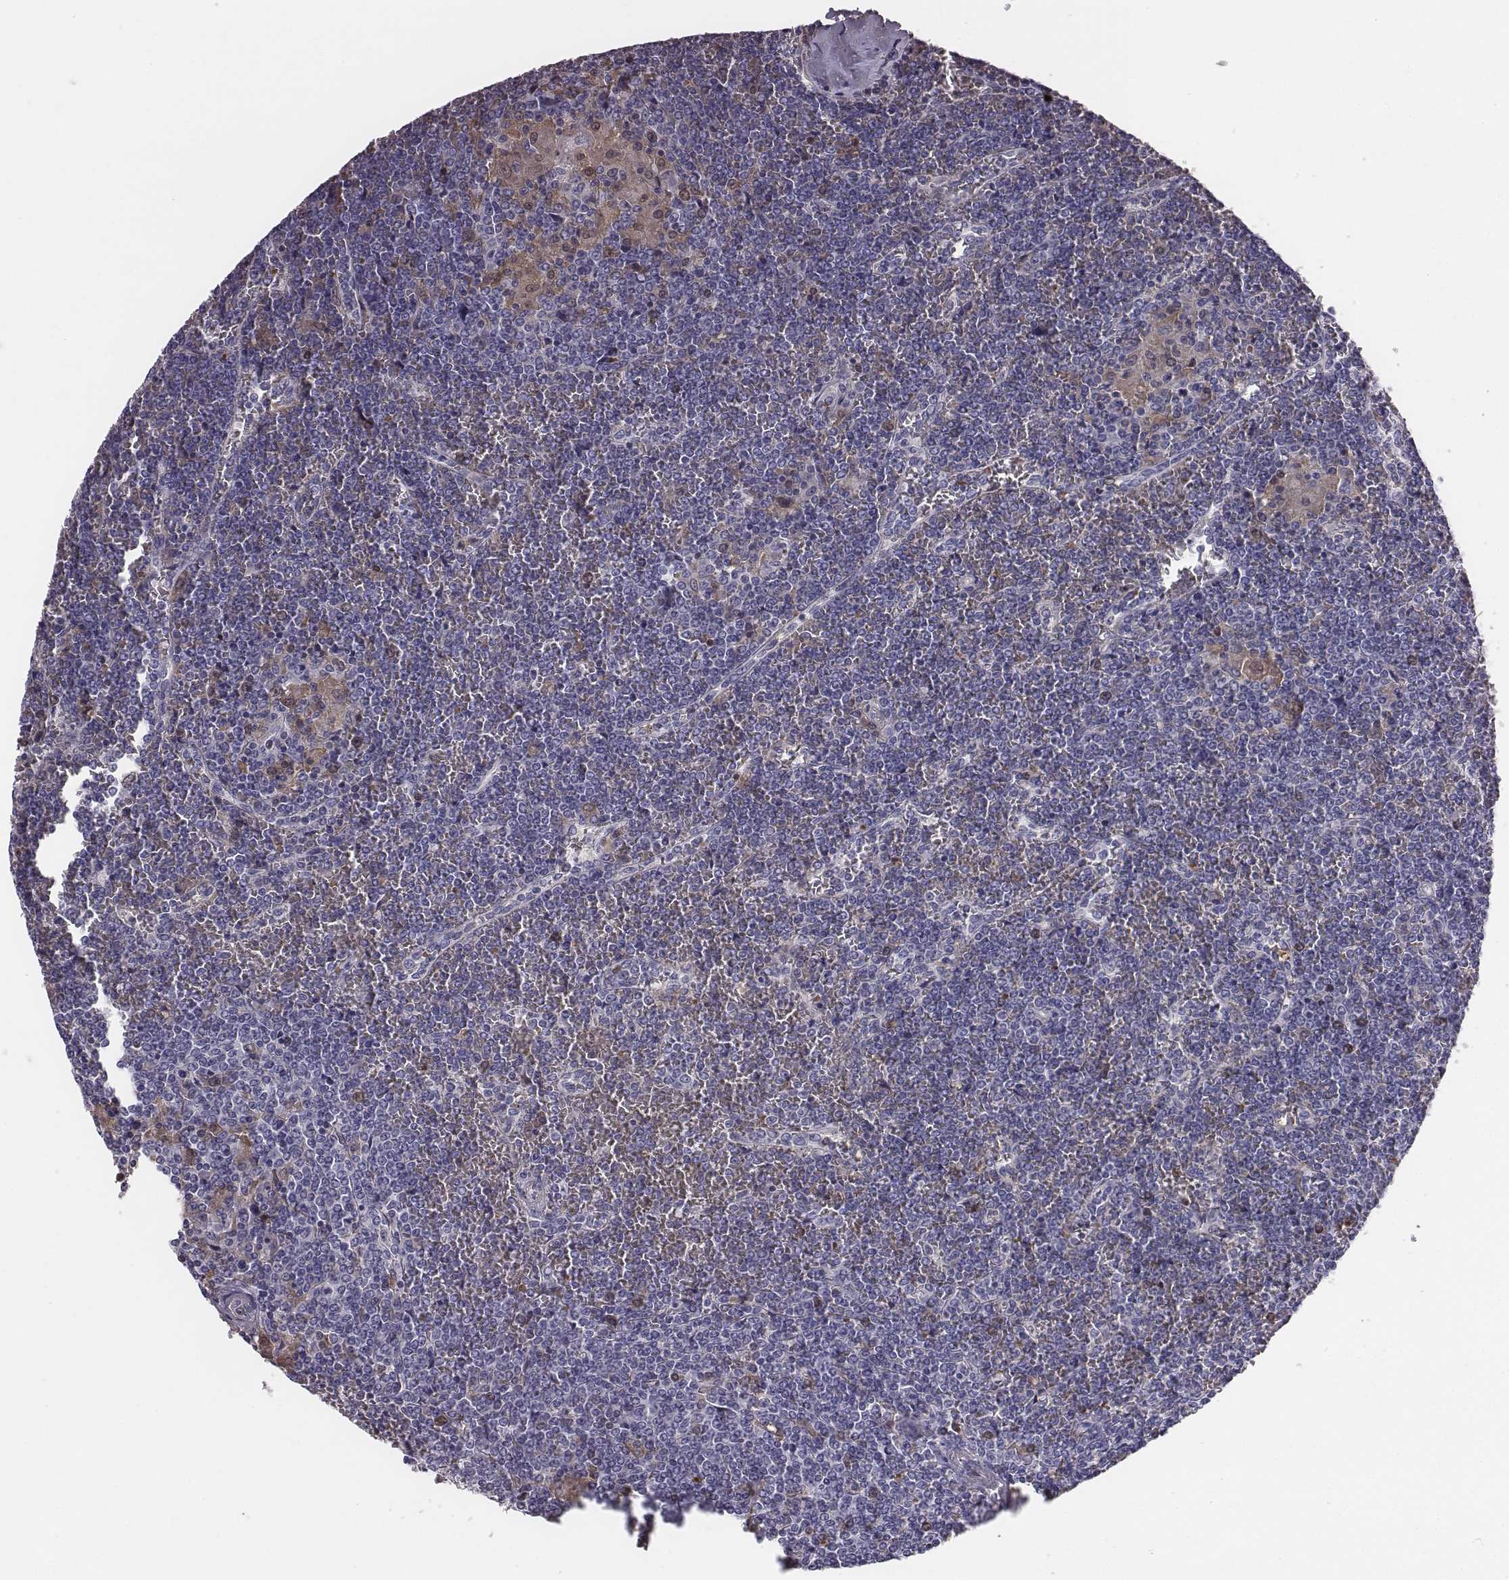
{"staining": {"intensity": "negative", "quantity": "none", "location": "none"}, "tissue": "lymphoma", "cell_type": "Tumor cells", "image_type": "cancer", "snomed": [{"axis": "morphology", "description": "Malignant lymphoma, non-Hodgkin's type, Low grade"}, {"axis": "topography", "description": "Spleen"}], "caption": "This is a photomicrograph of immunohistochemistry staining of lymphoma, which shows no expression in tumor cells. (Stains: DAB (3,3'-diaminobenzidine) IHC with hematoxylin counter stain, Microscopy: brightfield microscopy at high magnification).", "gene": "HBZ", "patient": {"sex": "female", "age": 19}}